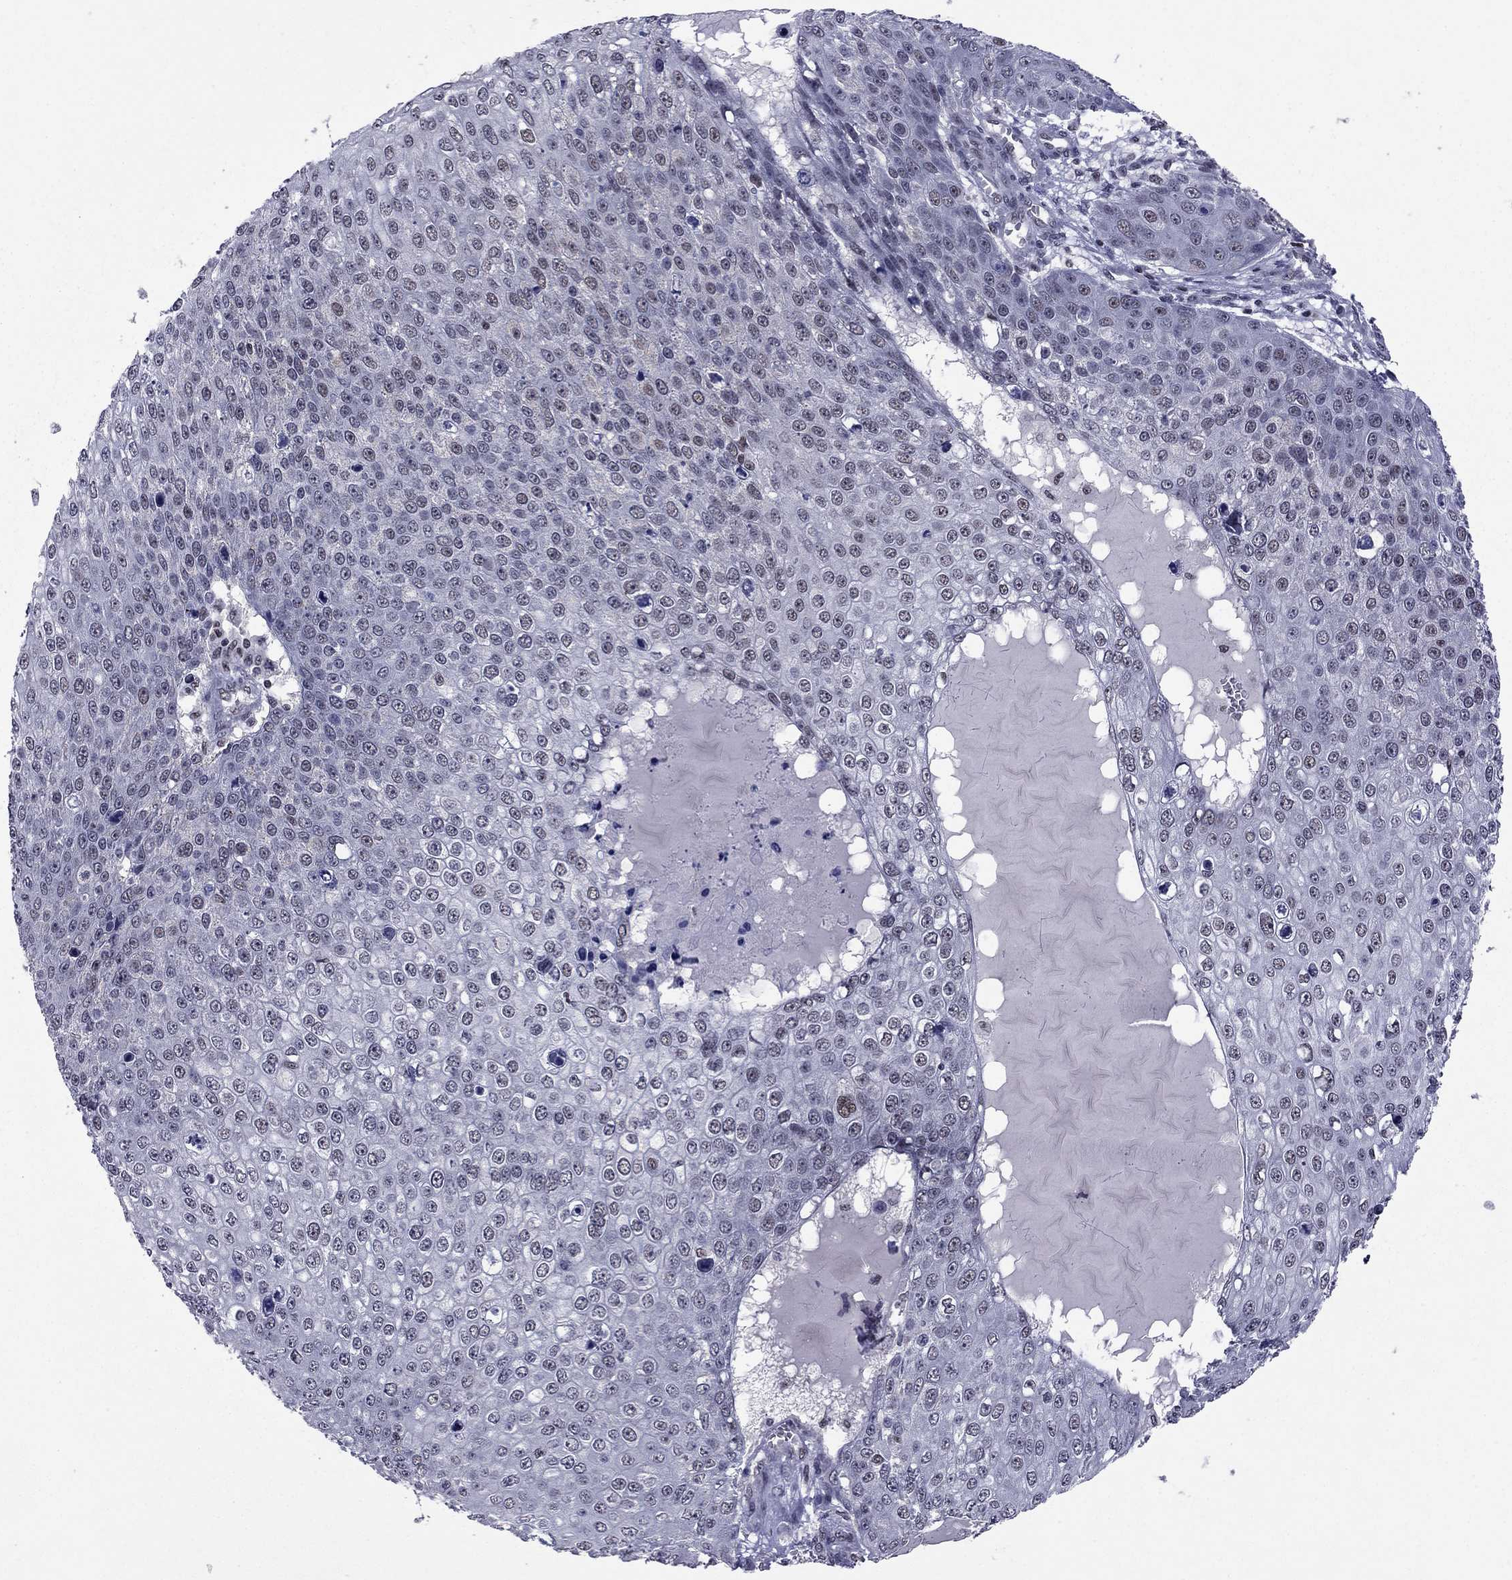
{"staining": {"intensity": "weak", "quantity": "<25%", "location": "nuclear"}, "tissue": "skin cancer", "cell_type": "Tumor cells", "image_type": "cancer", "snomed": [{"axis": "morphology", "description": "Squamous cell carcinoma, NOS"}, {"axis": "topography", "description": "Skin"}], "caption": "High magnification brightfield microscopy of skin squamous cell carcinoma stained with DAB (3,3'-diaminobenzidine) (brown) and counterstained with hematoxylin (blue): tumor cells show no significant staining. (DAB immunohistochemistry (IHC), high magnification).", "gene": "TAF9", "patient": {"sex": "male", "age": 71}}